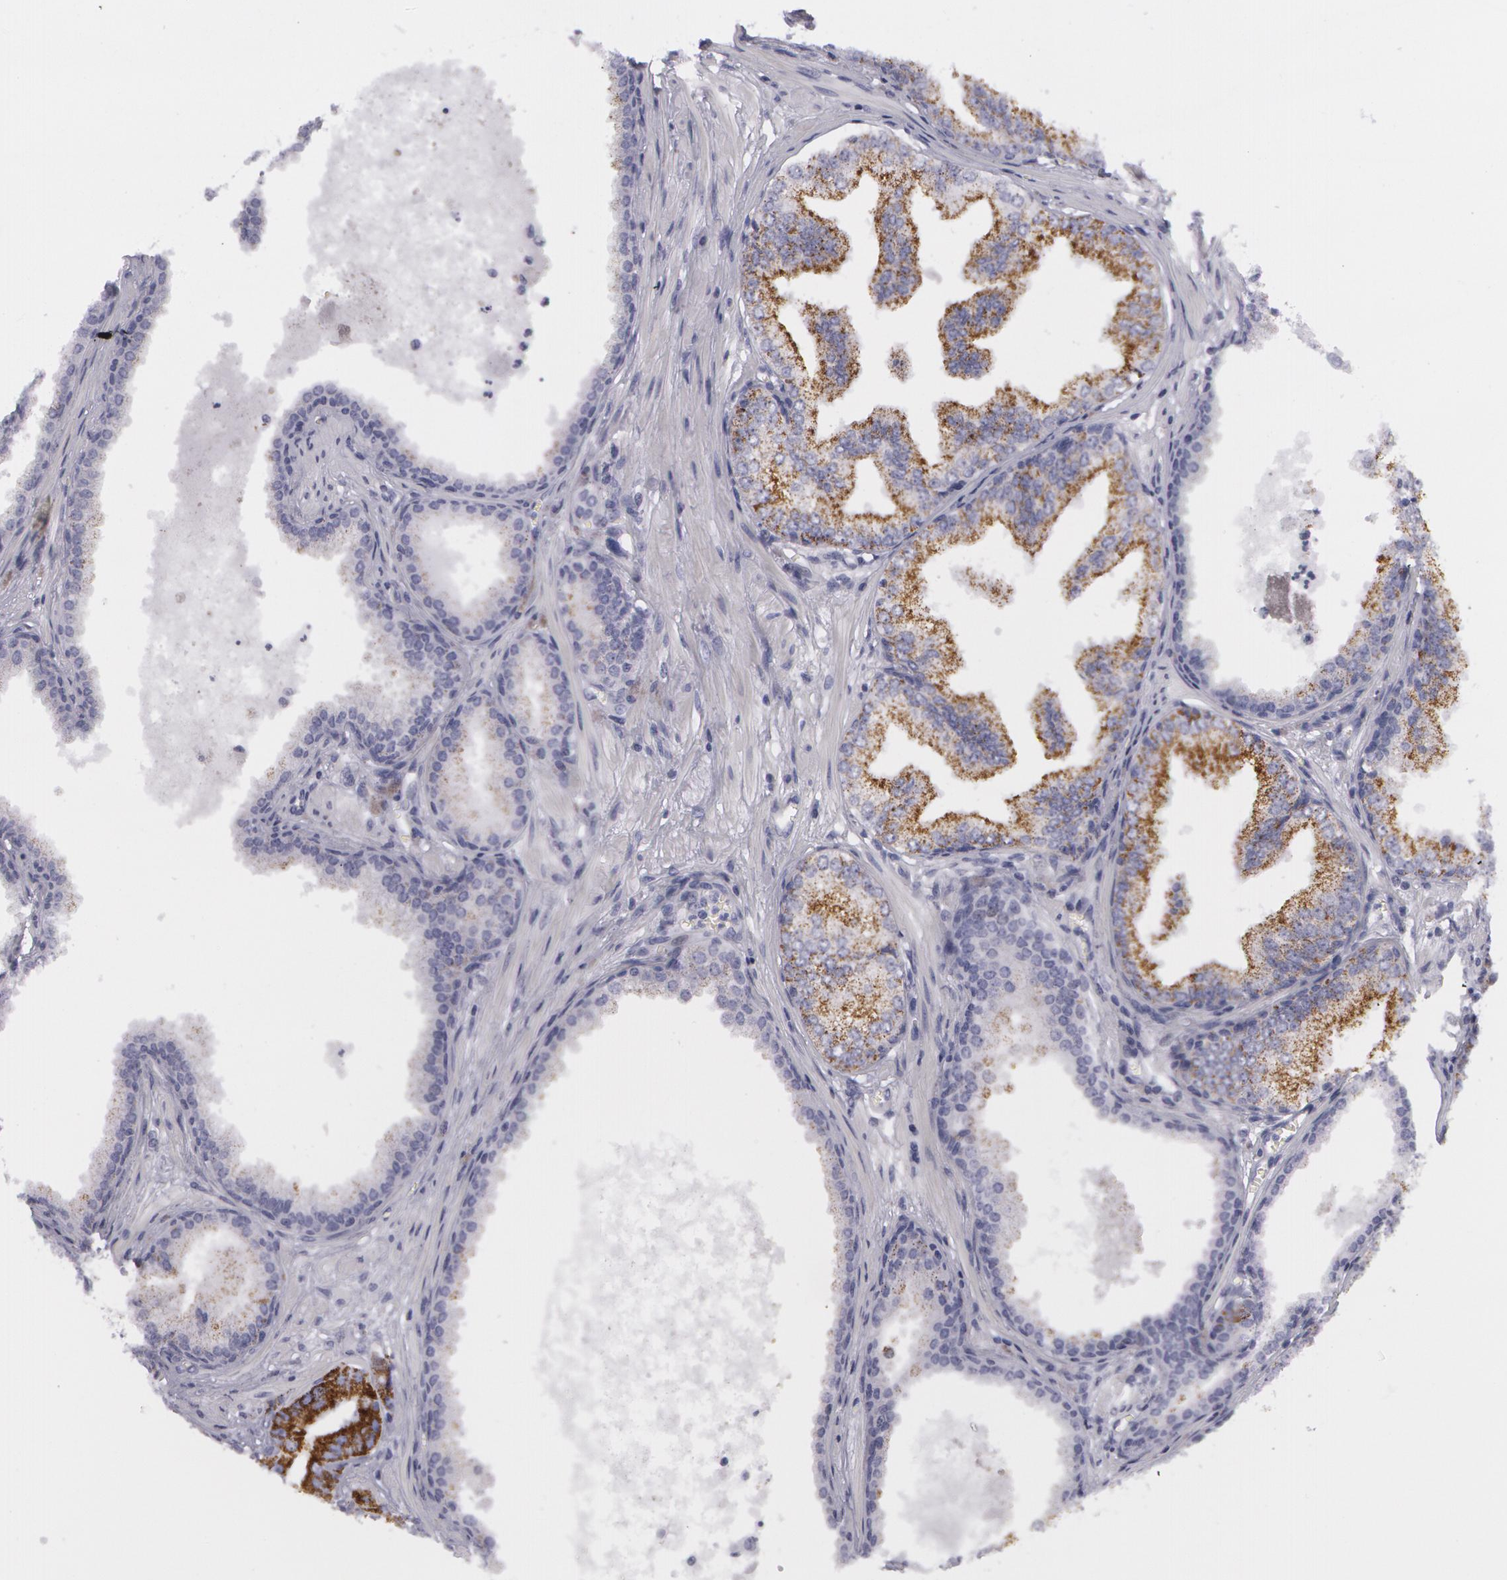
{"staining": {"intensity": "moderate", "quantity": ">75%", "location": "cytoplasmic/membranous"}, "tissue": "prostate cancer", "cell_type": "Tumor cells", "image_type": "cancer", "snomed": [{"axis": "morphology", "description": "Adenocarcinoma, Low grade"}, {"axis": "topography", "description": "Prostate"}], "caption": "Moderate cytoplasmic/membranous positivity is present in about >75% of tumor cells in low-grade adenocarcinoma (prostate). The staining was performed using DAB to visualize the protein expression in brown, while the nuclei were stained in blue with hematoxylin (Magnification: 20x).", "gene": "AMACR", "patient": {"sex": "male", "age": 65}}